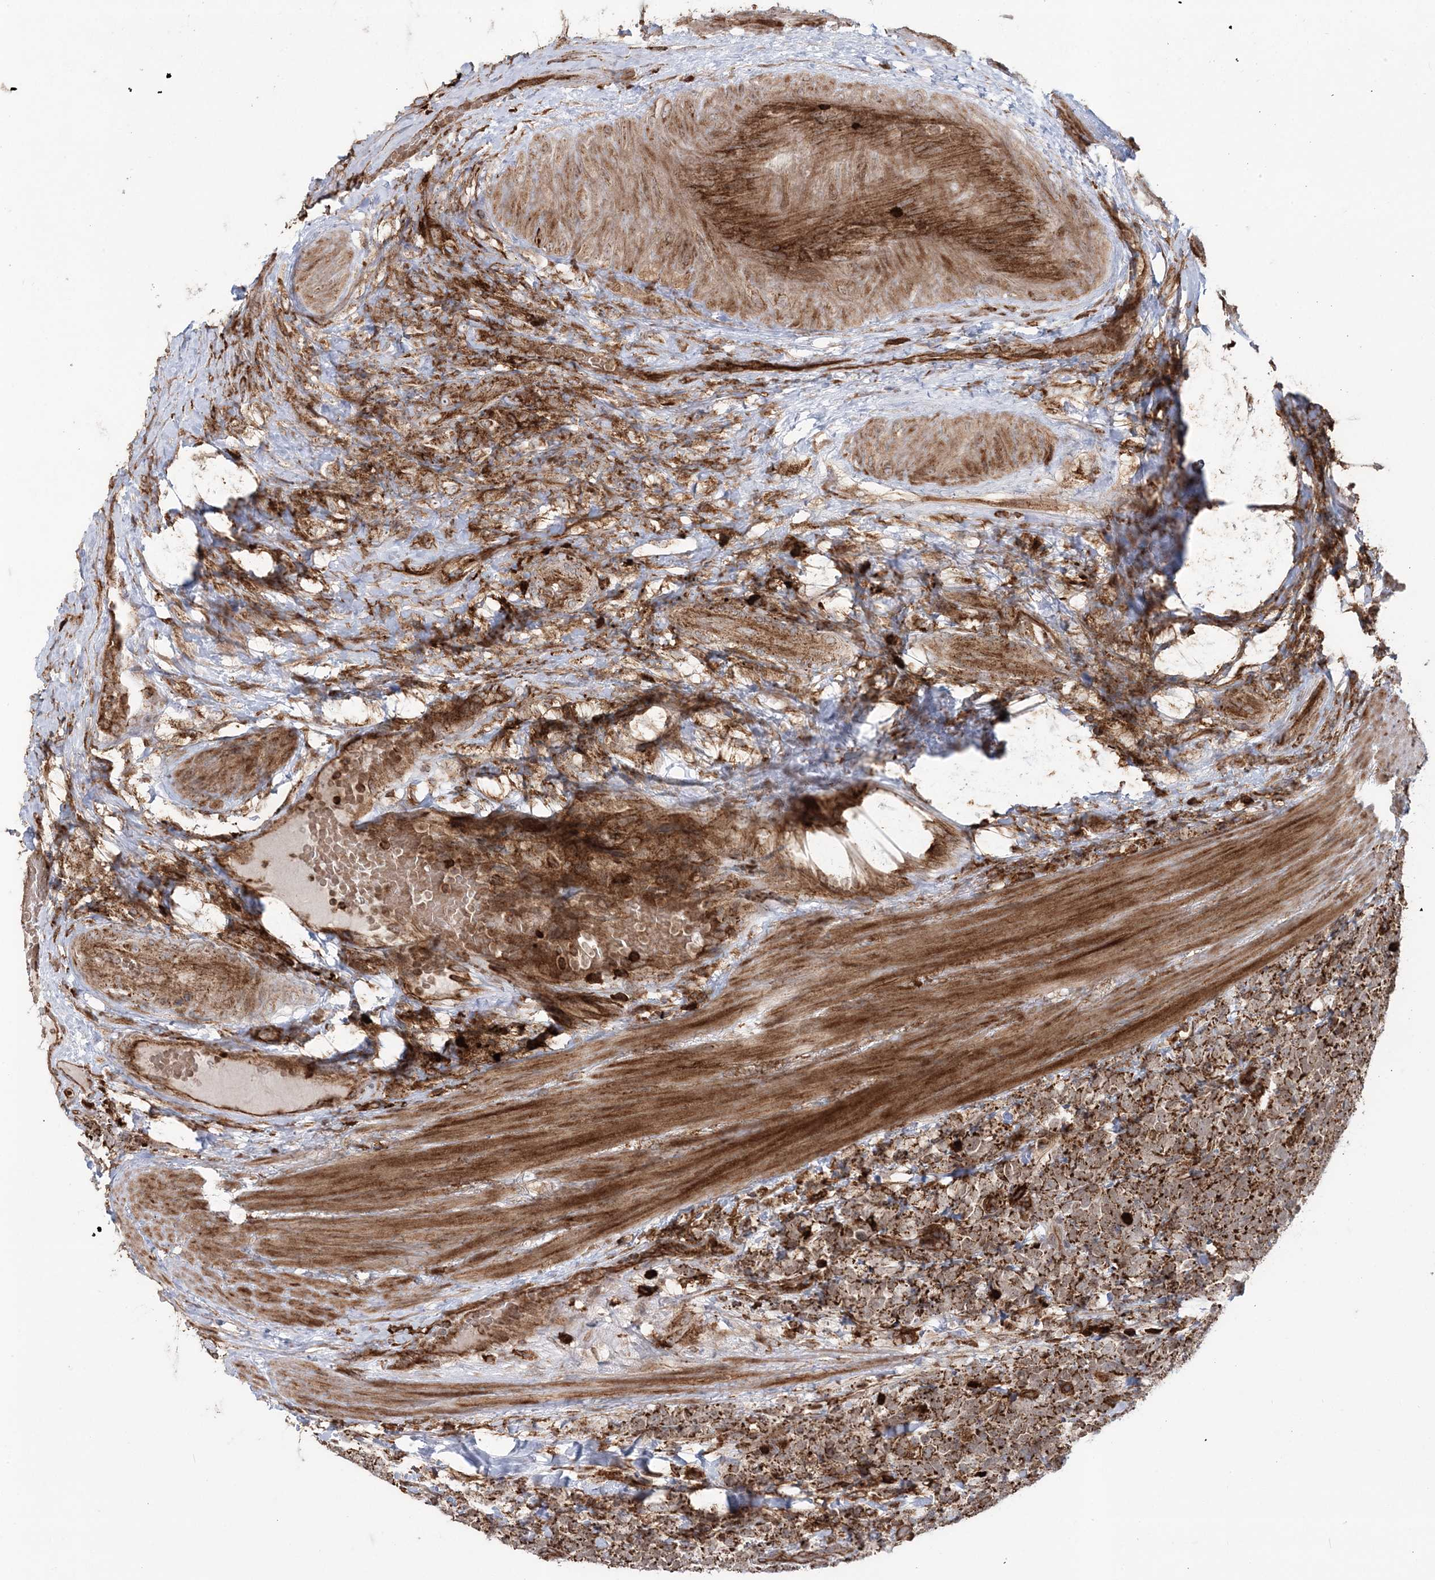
{"staining": {"intensity": "strong", "quantity": ">75%", "location": "cytoplasmic/membranous"}, "tissue": "urothelial cancer", "cell_type": "Tumor cells", "image_type": "cancer", "snomed": [{"axis": "morphology", "description": "Urothelial carcinoma, High grade"}, {"axis": "topography", "description": "Urinary bladder"}], "caption": "High-power microscopy captured an IHC micrograph of high-grade urothelial carcinoma, revealing strong cytoplasmic/membranous staining in approximately >75% of tumor cells.", "gene": "LRPPRC", "patient": {"sex": "female", "age": 82}}